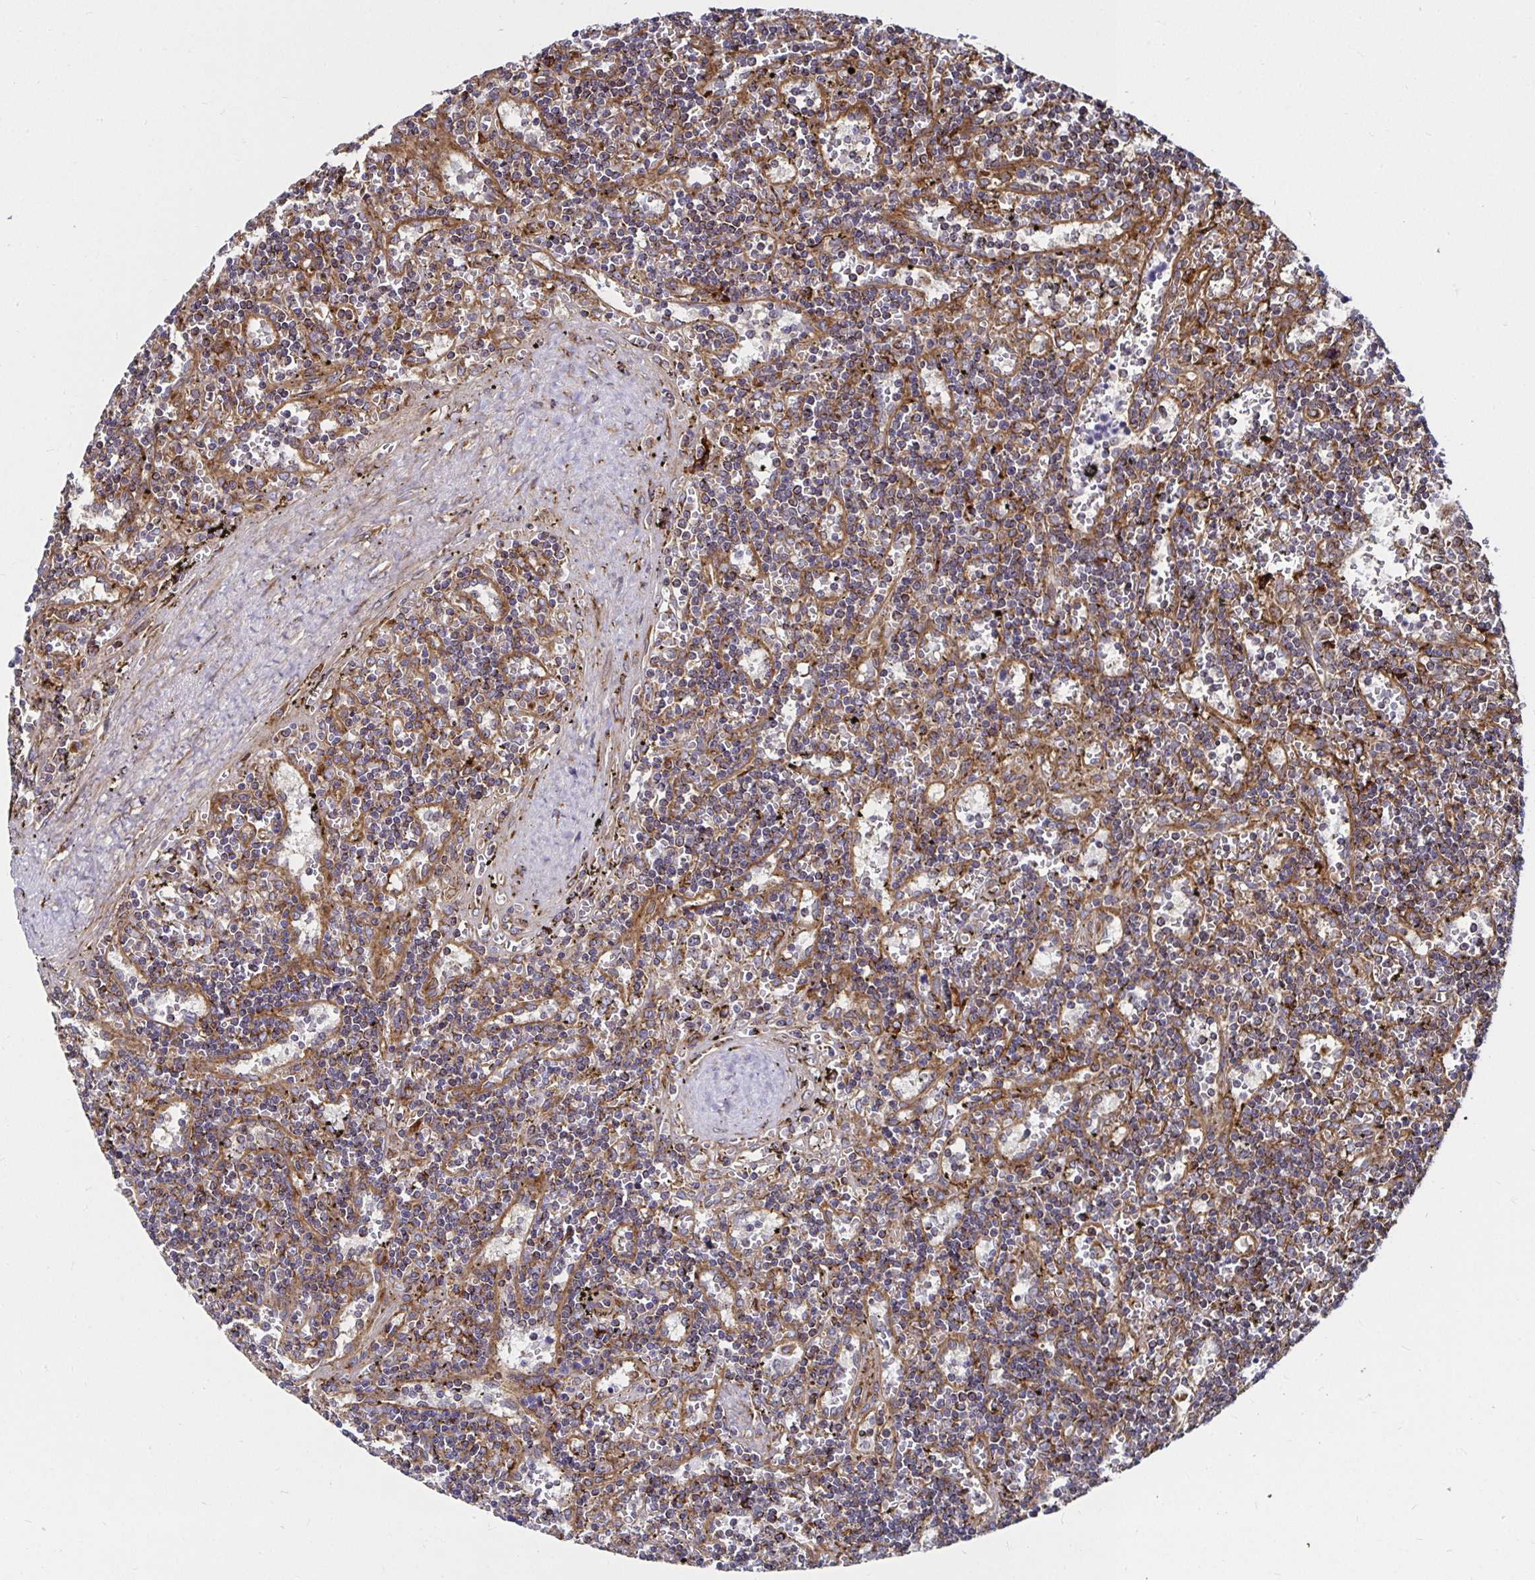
{"staining": {"intensity": "weak", "quantity": "25%-75%", "location": "cytoplasmic/membranous"}, "tissue": "lymphoma", "cell_type": "Tumor cells", "image_type": "cancer", "snomed": [{"axis": "morphology", "description": "Malignant lymphoma, non-Hodgkin's type, Low grade"}, {"axis": "topography", "description": "Spleen"}], "caption": "Protein staining of lymphoma tissue demonstrates weak cytoplasmic/membranous staining in about 25%-75% of tumor cells.", "gene": "SMYD3", "patient": {"sex": "male", "age": 60}}